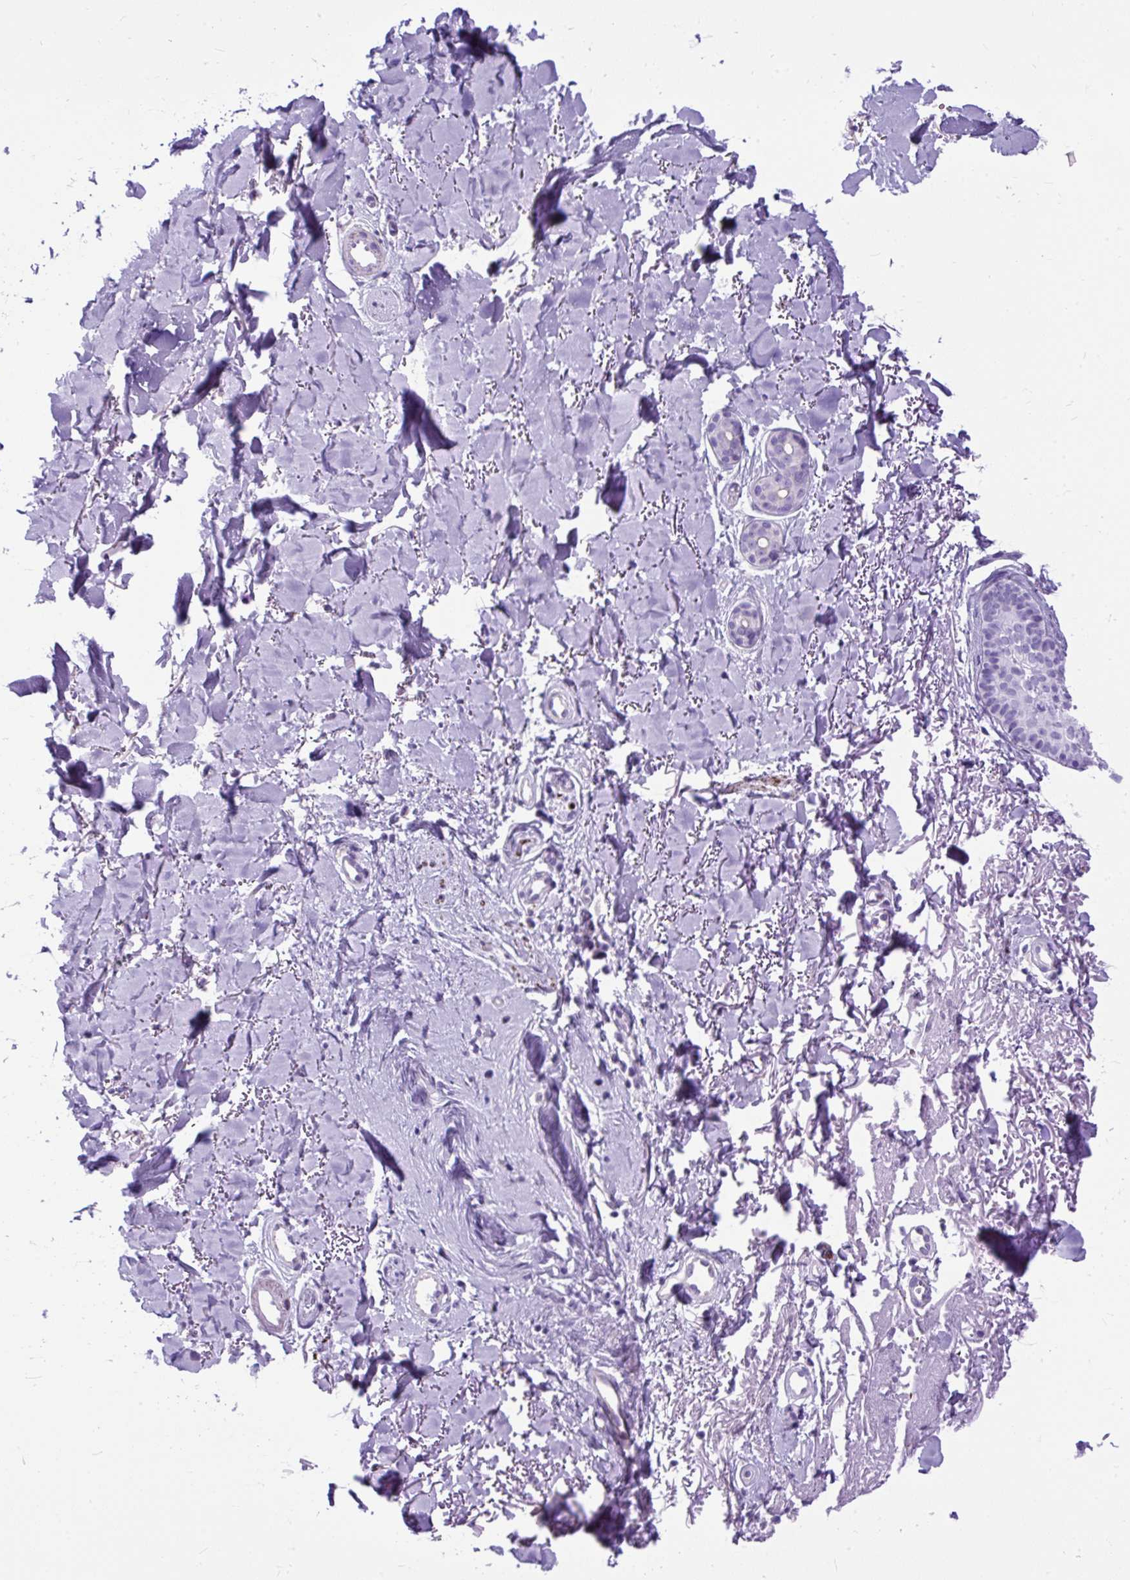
{"staining": {"intensity": "negative", "quantity": "none", "location": "none"}, "tissue": "skin cancer", "cell_type": "Tumor cells", "image_type": "cancer", "snomed": [{"axis": "morphology", "description": "Basal cell carcinoma"}, {"axis": "topography", "description": "Skin"}], "caption": "Basal cell carcinoma (skin) stained for a protein using immunohistochemistry shows no expression tumor cells.", "gene": "ZNF256", "patient": {"sex": "female", "age": 82}}